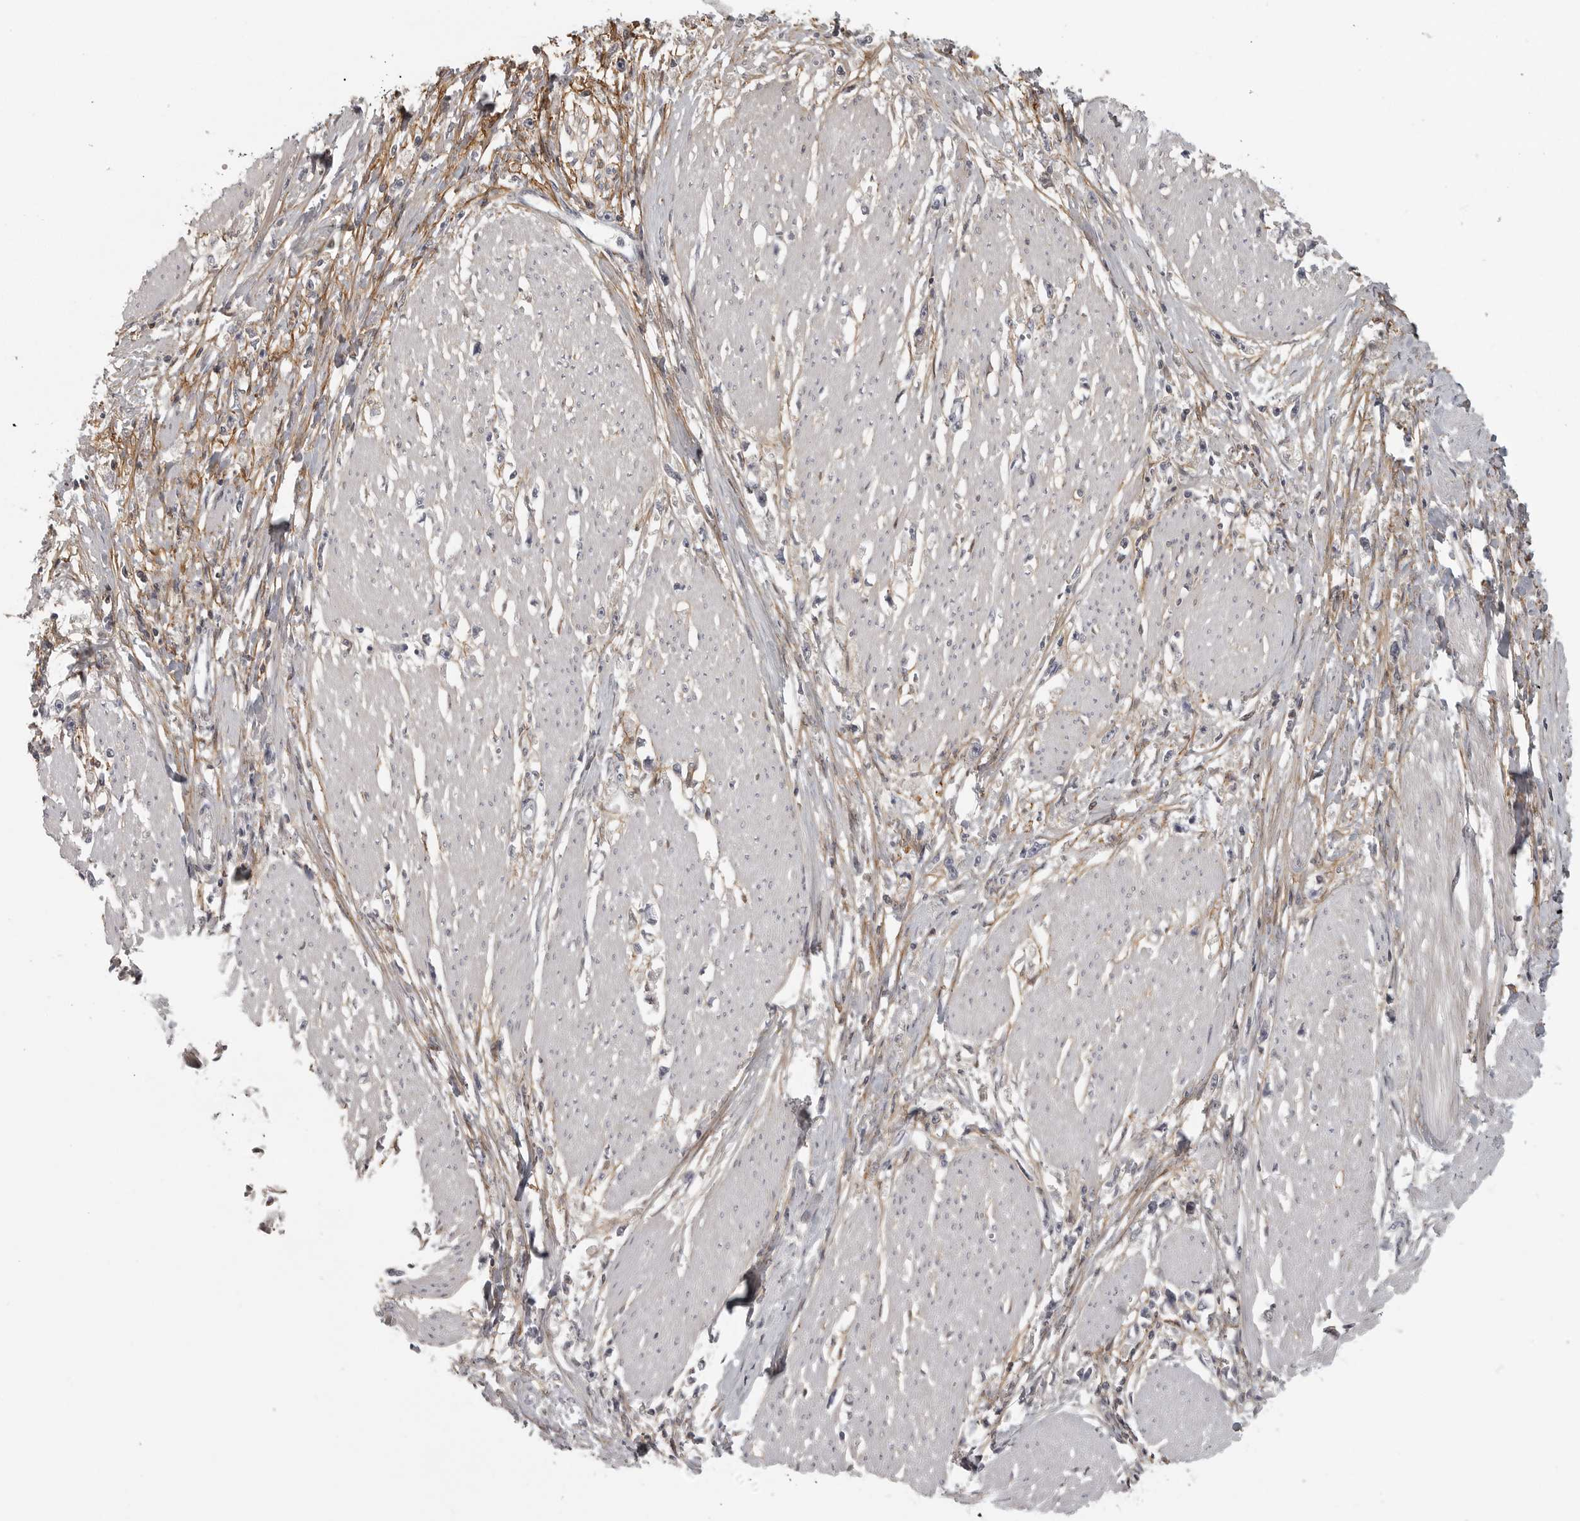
{"staining": {"intensity": "negative", "quantity": "none", "location": "none"}, "tissue": "stomach cancer", "cell_type": "Tumor cells", "image_type": "cancer", "snomed": [{"axis": "morphology", "description": "Adenocarcinoma, NOS"}, {"axis": "topography", "description": "Stomach"}], "caption": "The immunohistochemistry (IHC) histopathology image has no significant staining in tumor cells of stomach adenocarcinoma tissue. (Stains: DAB immunohistochemistry with hematoxylin counter stain, Microscopy: brightfield microscopy at high magnification).", "gene": "UROD", "patient": {"sex": "female", "age": 59}}